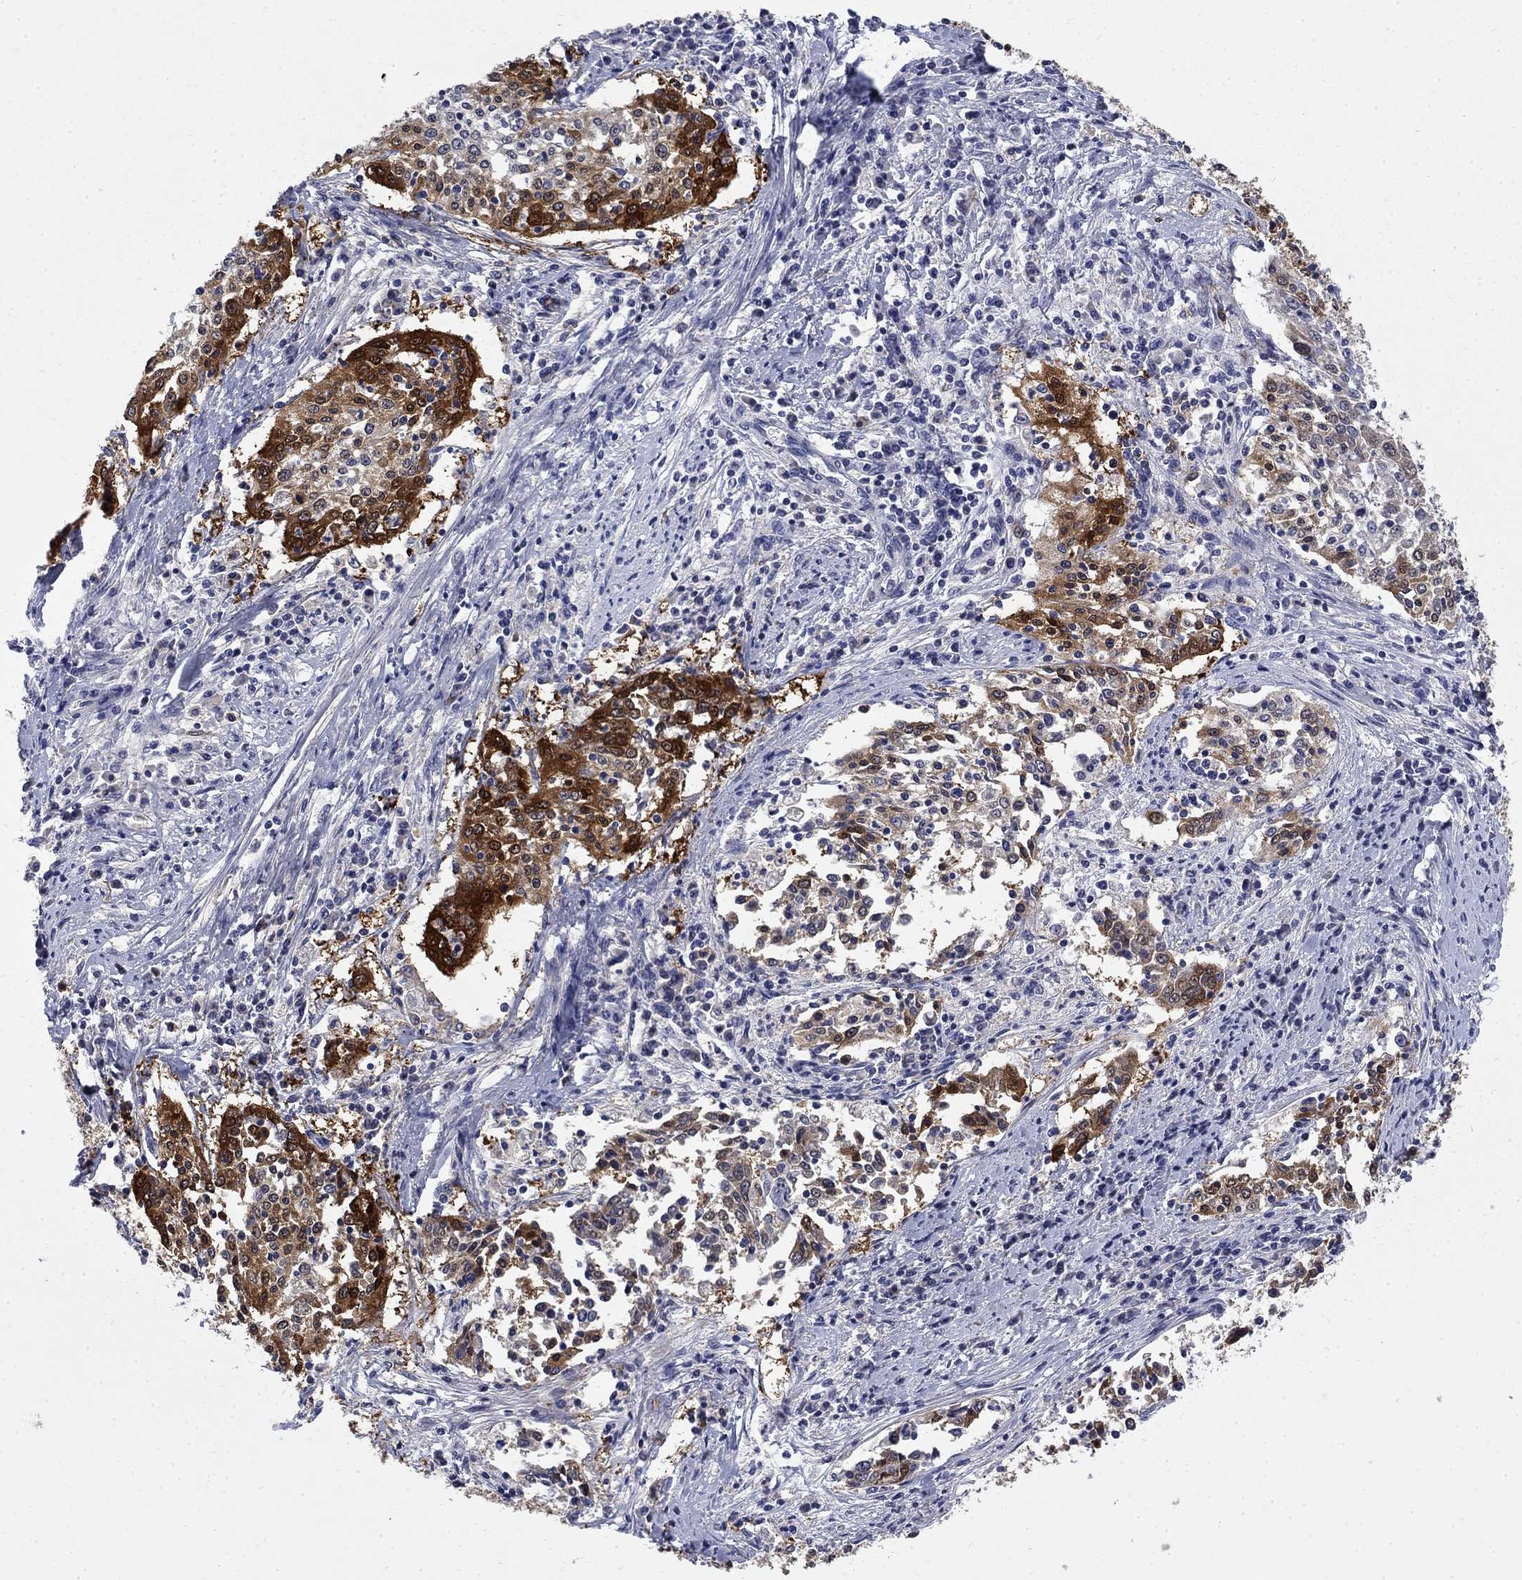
{"staining": {"intensity": "strong", "quantity": "25%-75%", "location": "cytoplasmic/membranous"}, "tissue": "cervical cancer", "cell_type": "Tumor cells", "image_type": "cancer", "snomed": [{"axis": "morphology", "description": "Squamous cell carcinoma, NOS"}, {"axis": "topography", "description": "Cervix"}], "caption": "Protein staining displays strong cytoplasmic/membranous expression in approximately 25%-75% of tumor cells in cervical squamous cell carcinoma.", "gene": "SERPINB2", "patient": {"sex": "female", "age": 41}}